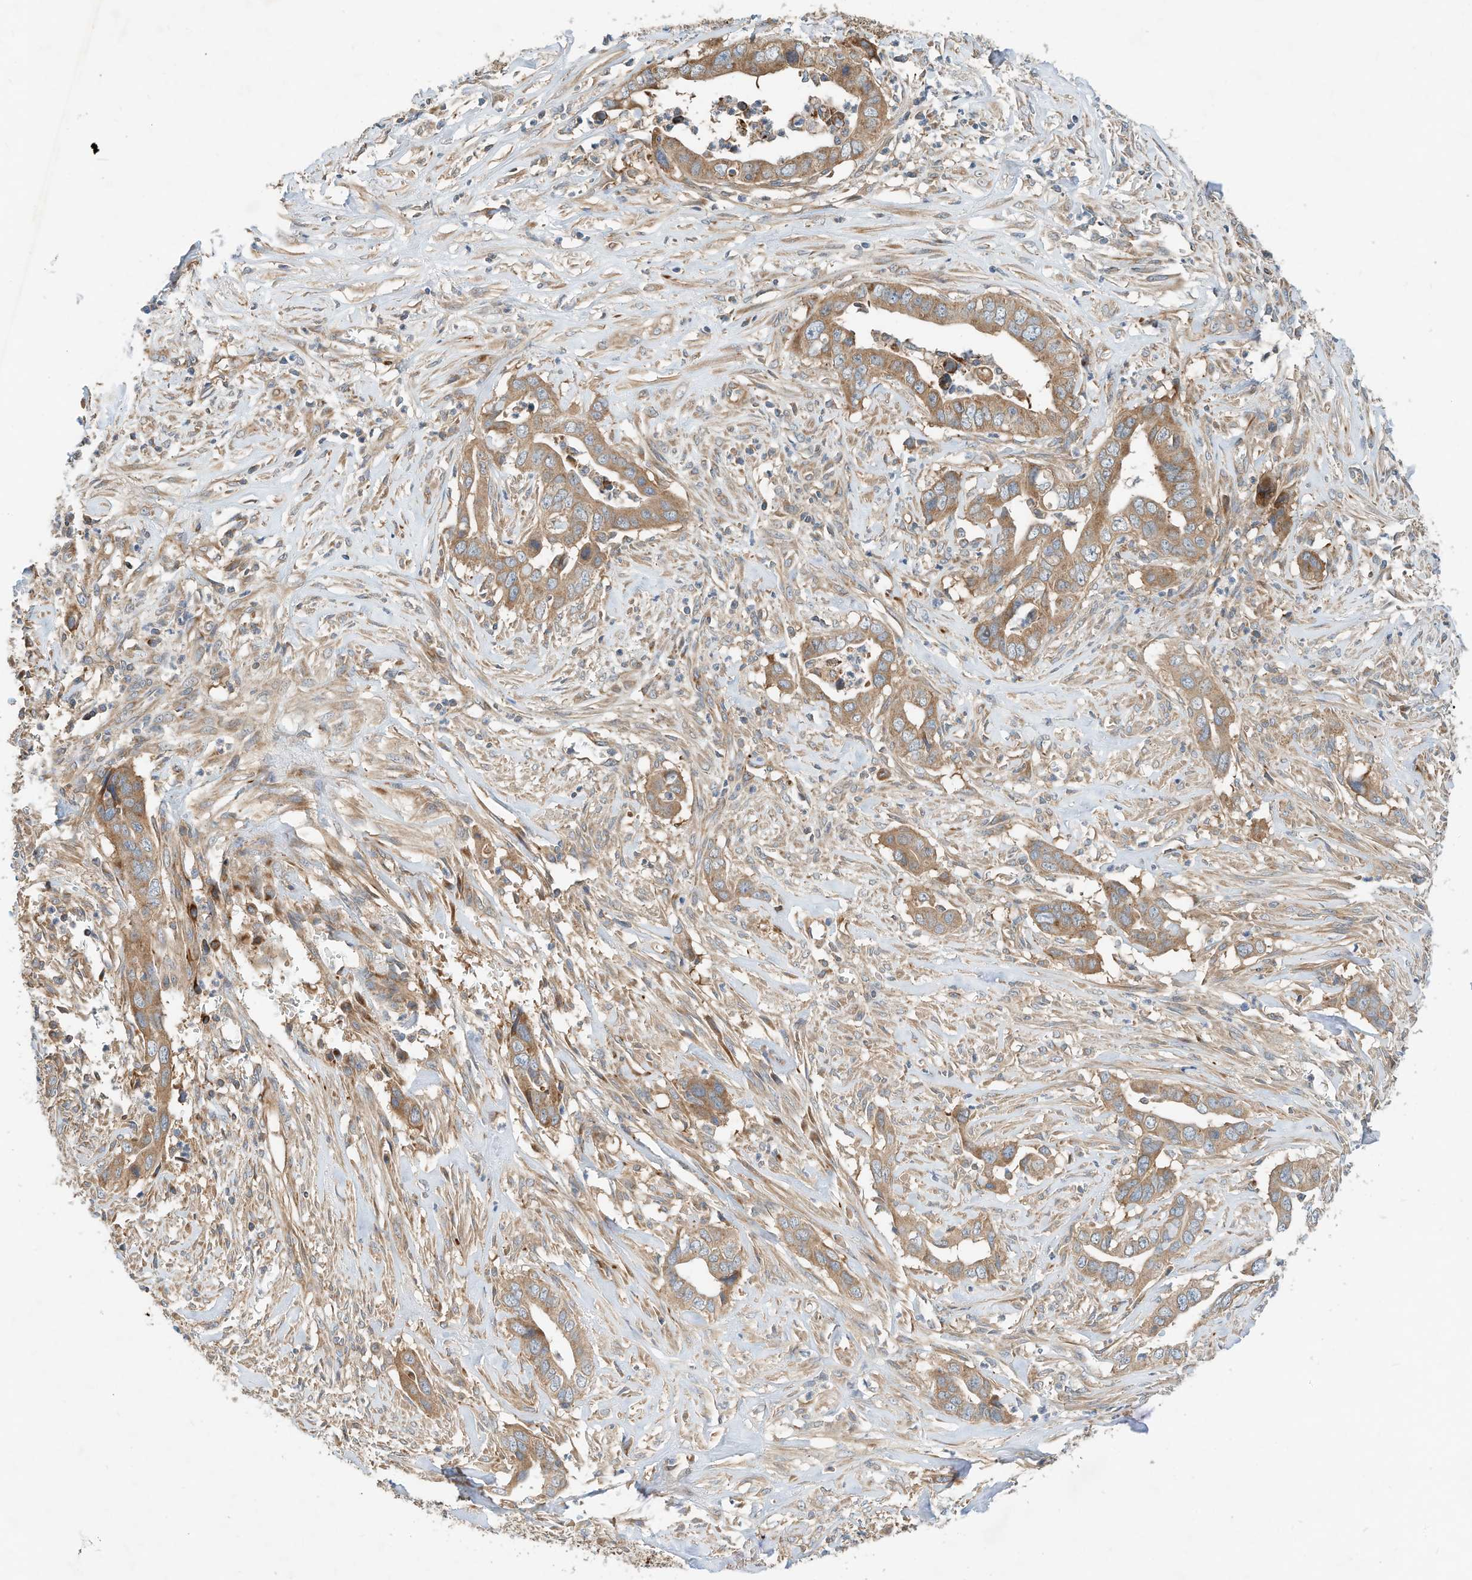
{"staining": {"intensity": "moderate", "quantity": ">75%", "location": "cytoplasmic/membranous"}, "tissue": "liver cancer", "cell_type": "Tumor cells", "image_type": "cancer", "snomed": [{"axis": "morphology", "description": "Cholangiocarcinoma"}, {"axis": "topography", "description": "Liver"}], "caption": "Immunohistochemical staining of liver cancer displays medium levels of moderate cytoplasmic/membranous protein expression in about >75% of tumor cells.", "gene": "CPAMD8", "patient": {"sex": "female", "age": 79}}